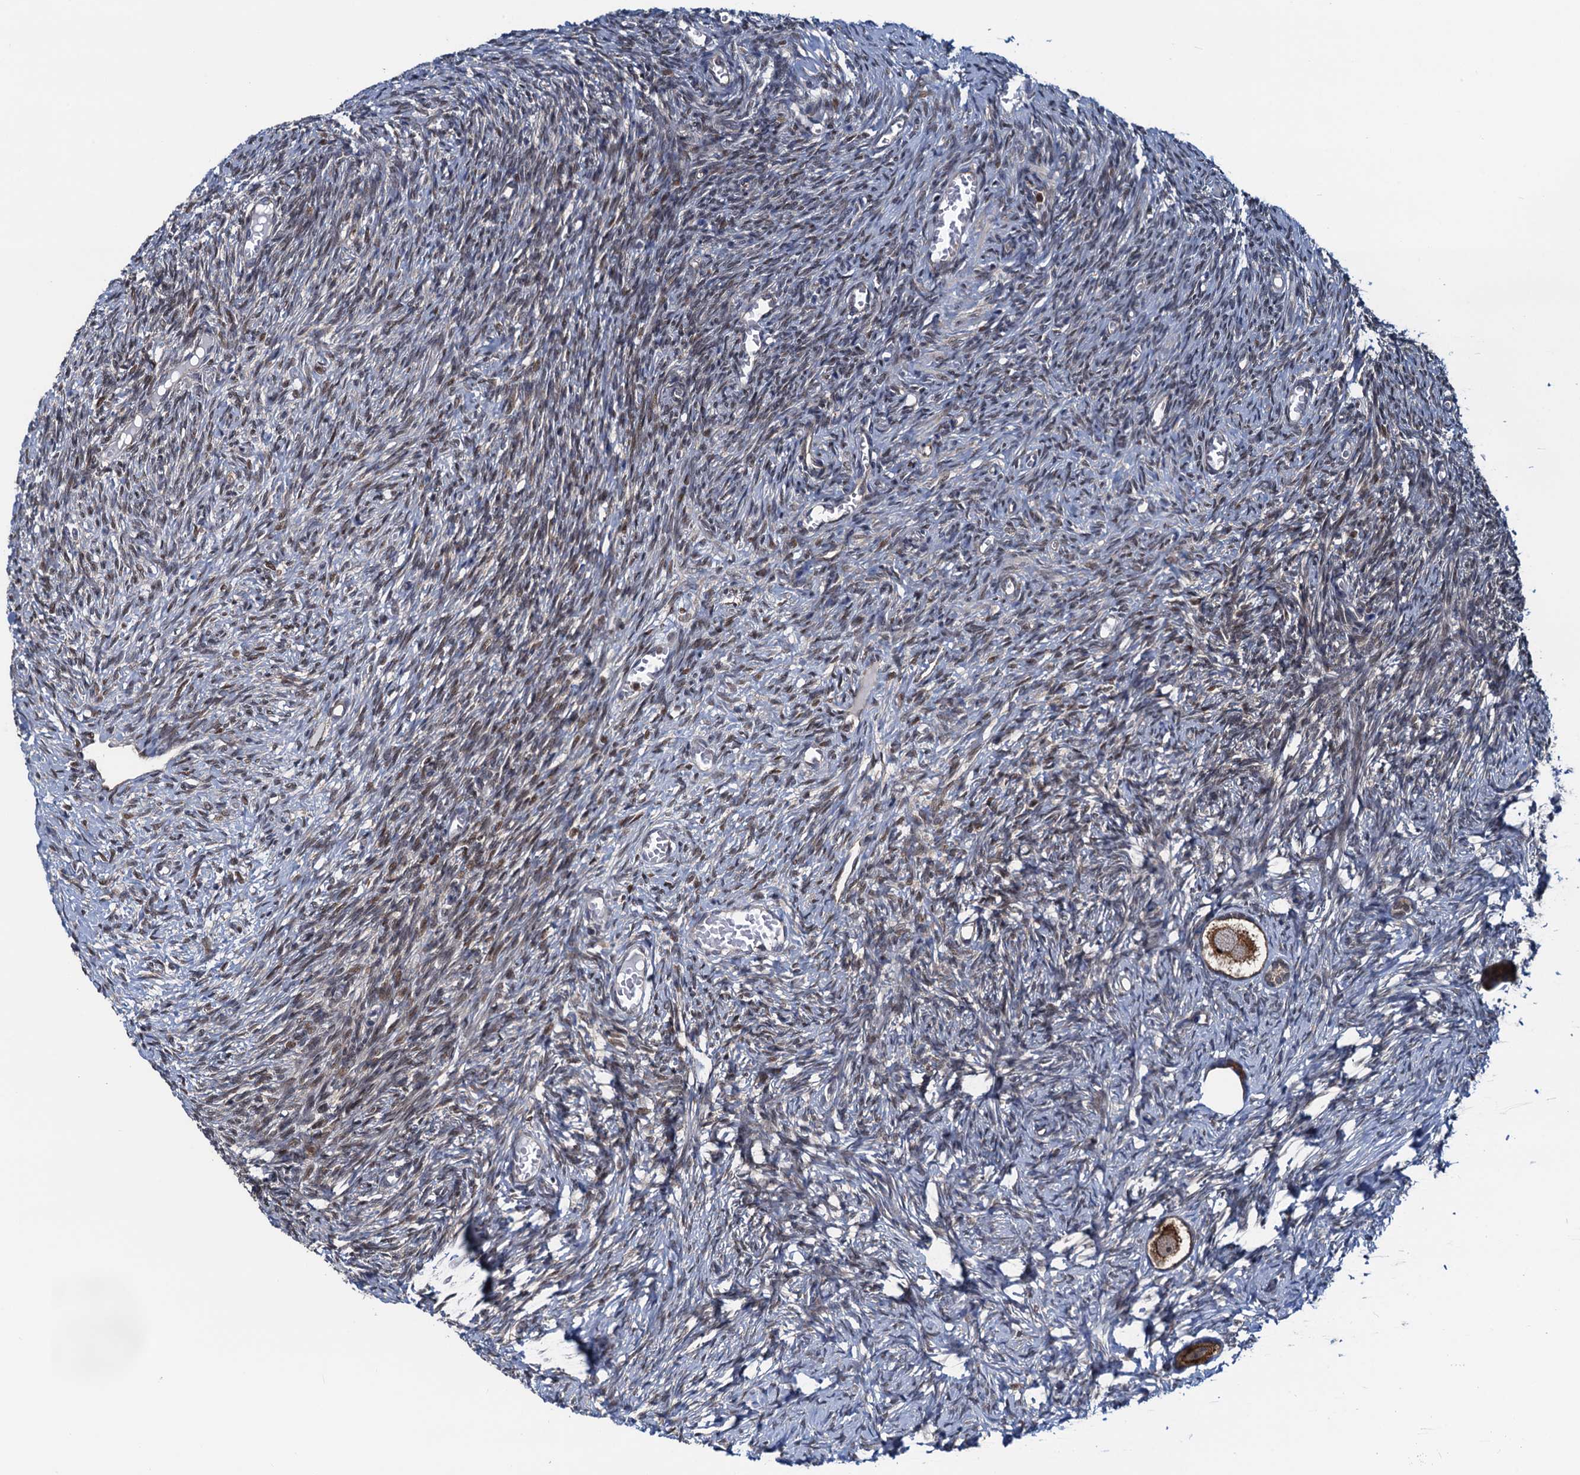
{"staining": {"intensity": "moderate", "quantity": ">75%", "location": "cytoplasmic/membranous"}, "tissue": "ovary", "cell_type": "Follicle cells", "image_type": "normal", "snomed": [{"axis": "morphology", "description": "Normal tissue, NOS"}, {"axis": "topography", "description": "Ovary"}], "caption": "IHC of unremarkable ovary shows medium levels of moderate cytoplasmic/membranous positivity in approximately >75% of follicle cells. The staining is performed using DAB brown chromogen to label protein expression. The nuclei are counter-stained blue using hematoxylin.", "gene": "RNF125", "patient": {"sex": "female", "age": 27}}